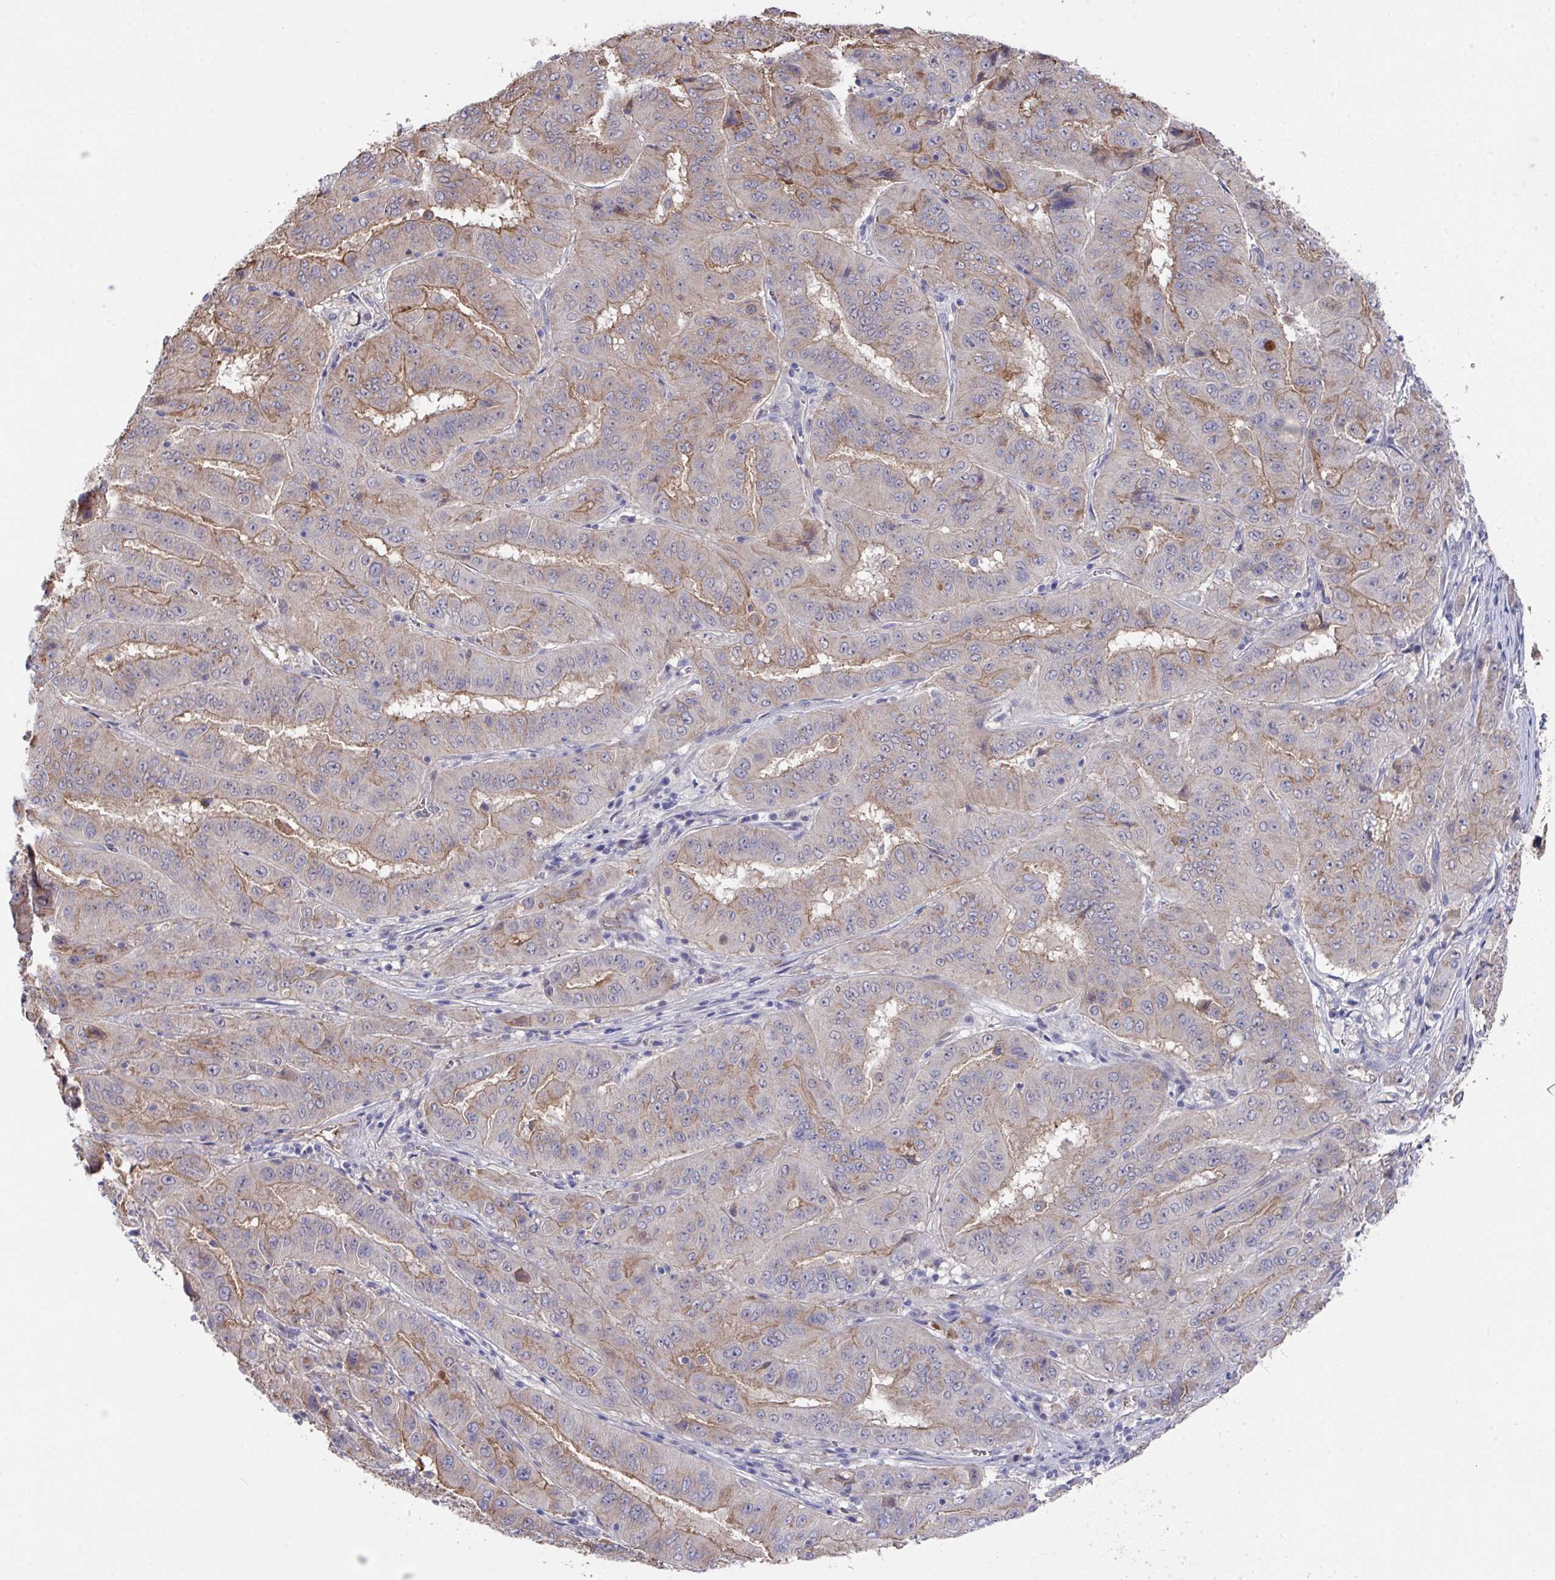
{"staining": {"intensity": "moderate", "quantity": "25%-75%", "location": "cytoplasmic/membranous"}, "tissue": "pancreatic cancer", "cell_type": "Tumor cells", "image_type": "cancer", "snomed": [{"axis": "morphology", "description": "Adenocarcinoma, NOS"}, {"axis": "topography", "description": "Pancreas"}], "caption": "Protein expression analysis of human pancreatic cancer (adenocarcinoma) reveals moderate cytoplasmic/membranous positivity in approximately 25%-75% of tumor cells. Using DAB (3,3'-diaminobenzidine) (brown) and hematoxylin (blue) stains, captured at high magnification using brightfield microscopy.", "gene": "PRR5", "patient": {"sex": "male", "age": 63}}